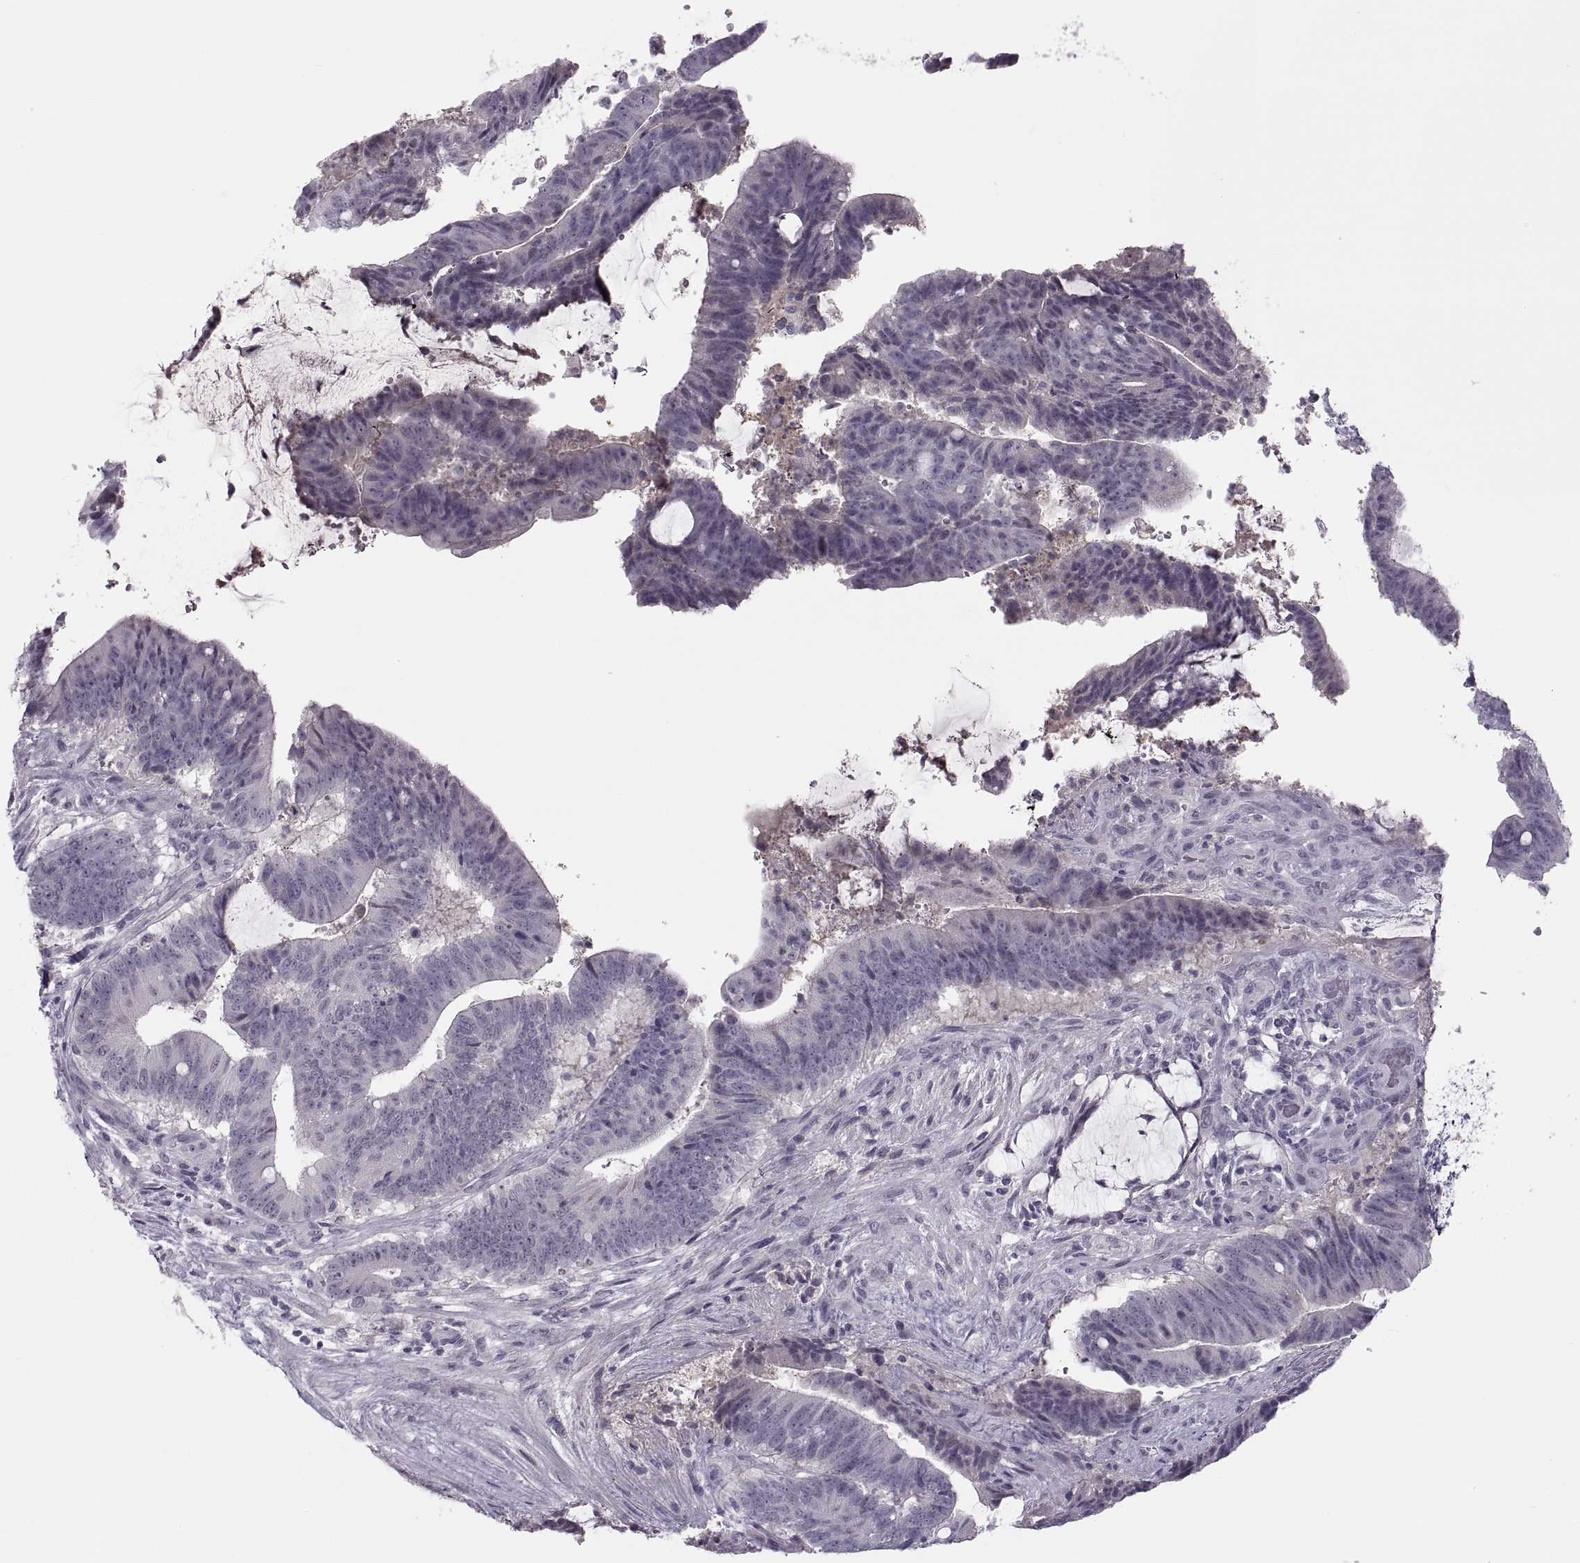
{"staining": {"intensity": "negative", "quantity": "none", "location": "none"}, "tissue": "colorectal cancer", "cell_type": "Tumor cells", "image_type": "cancer", "snomed": [{"axis": "morphology", "description": "Adenocarcinoma, NOS"}, {"axis": "topography", "description": "Colon"}], "caption": "There is no significant expression in tumor cells of colorectal adenocarcinoma. Nuclei are stained in blue.", "gene": "CHCT1", "patient": {"sex": "female", "age": 43}}